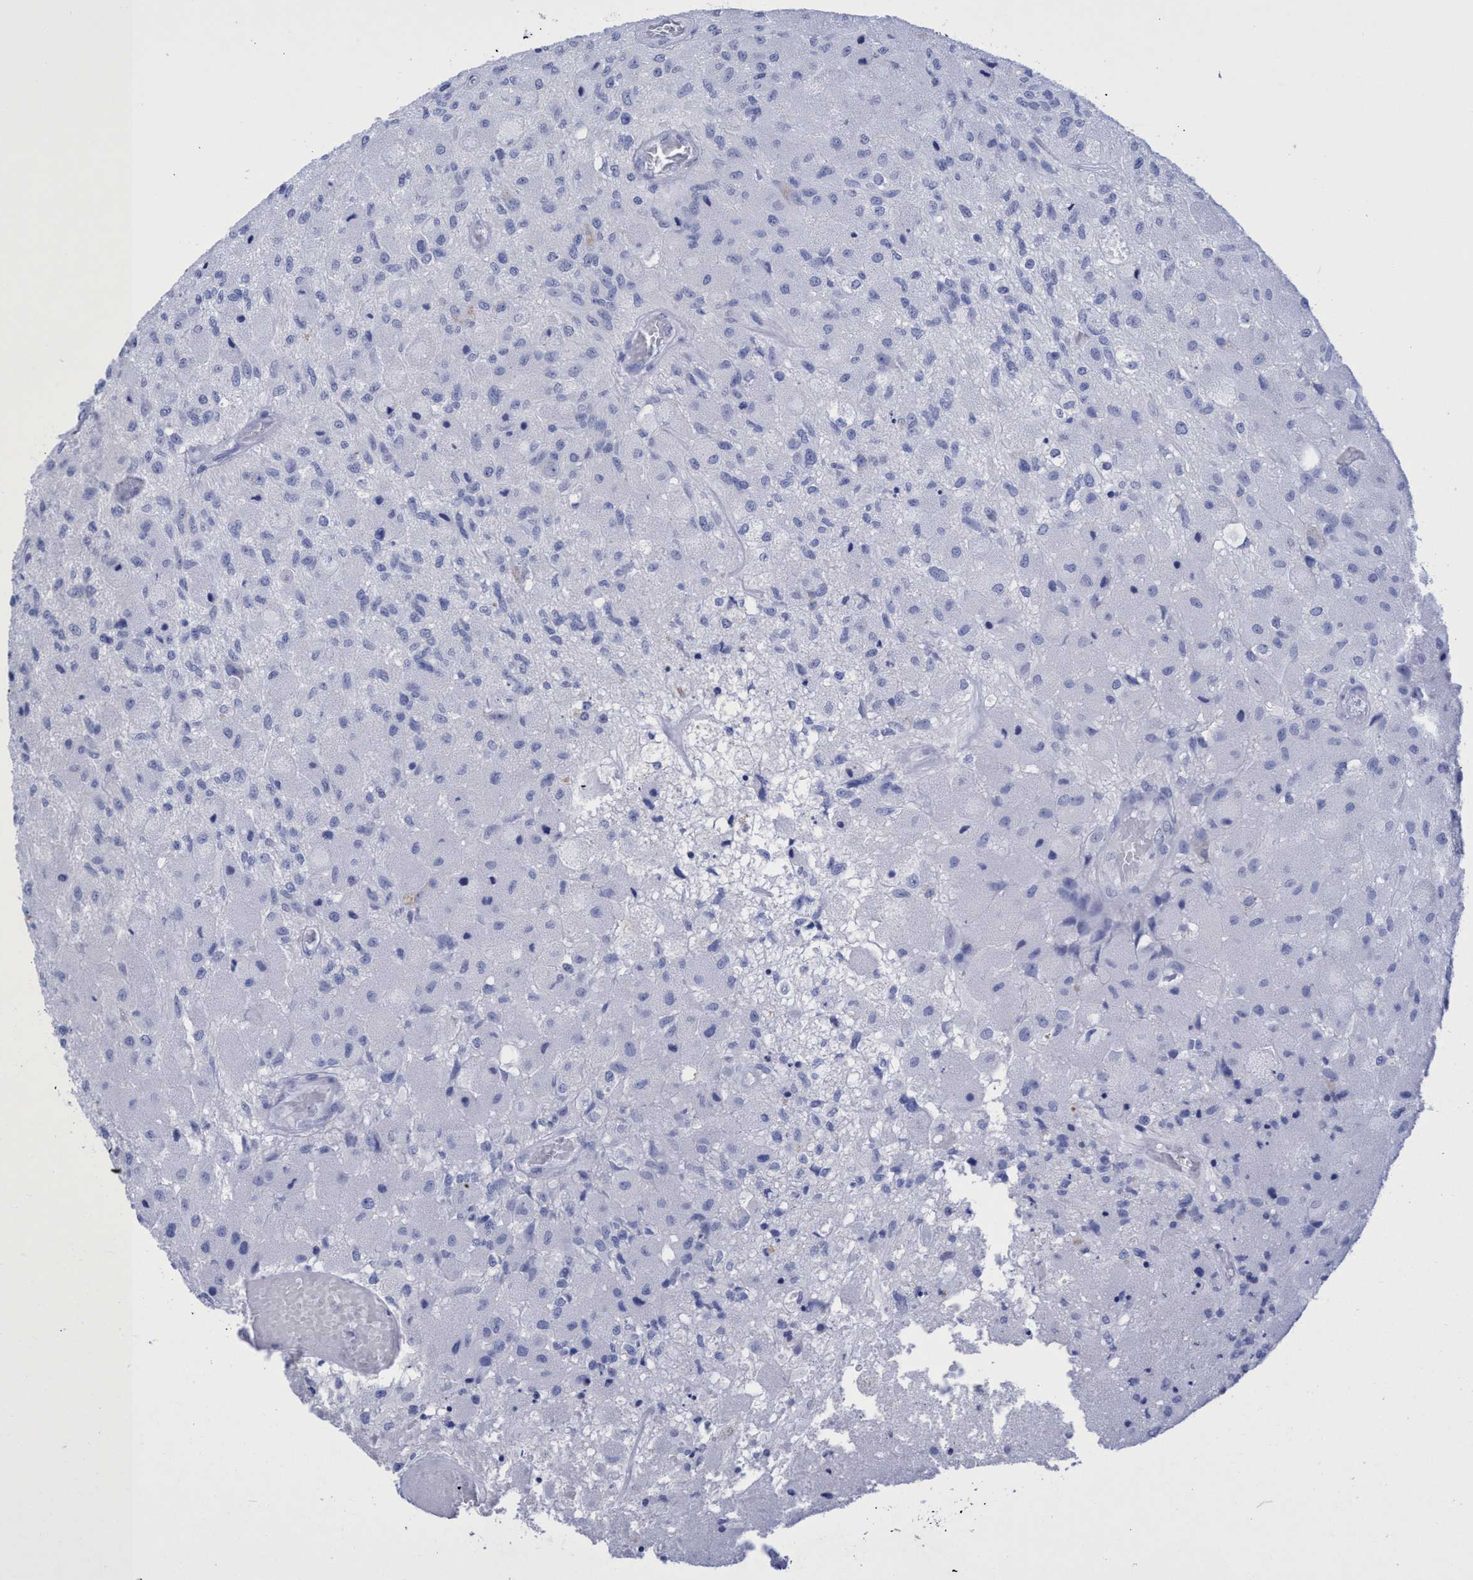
{"staining": {"intensity": "negative", "quantity": "none", "location": "none"}, "tissue": "glioma", "cell_type": "Tumor cells", "image_type": "cancer", "snomed": [{"axis": "morphology", "description": "Normal tissue, NOS"}, {"axis": "morphology", "description": "Glioma, malignant, High grade"}, {"axis": "topography", "description": "Cerebral cortex"}], "caption": "IHC histopathology image of neoplastic tissue: malignant high-grade glioma stained with DAB (3,3'-diaminobenzidine) demonstrates no significant protein expression in tumor cells.", "gene": "INSL6", "patient": {"sex": "male", "age": 77}}